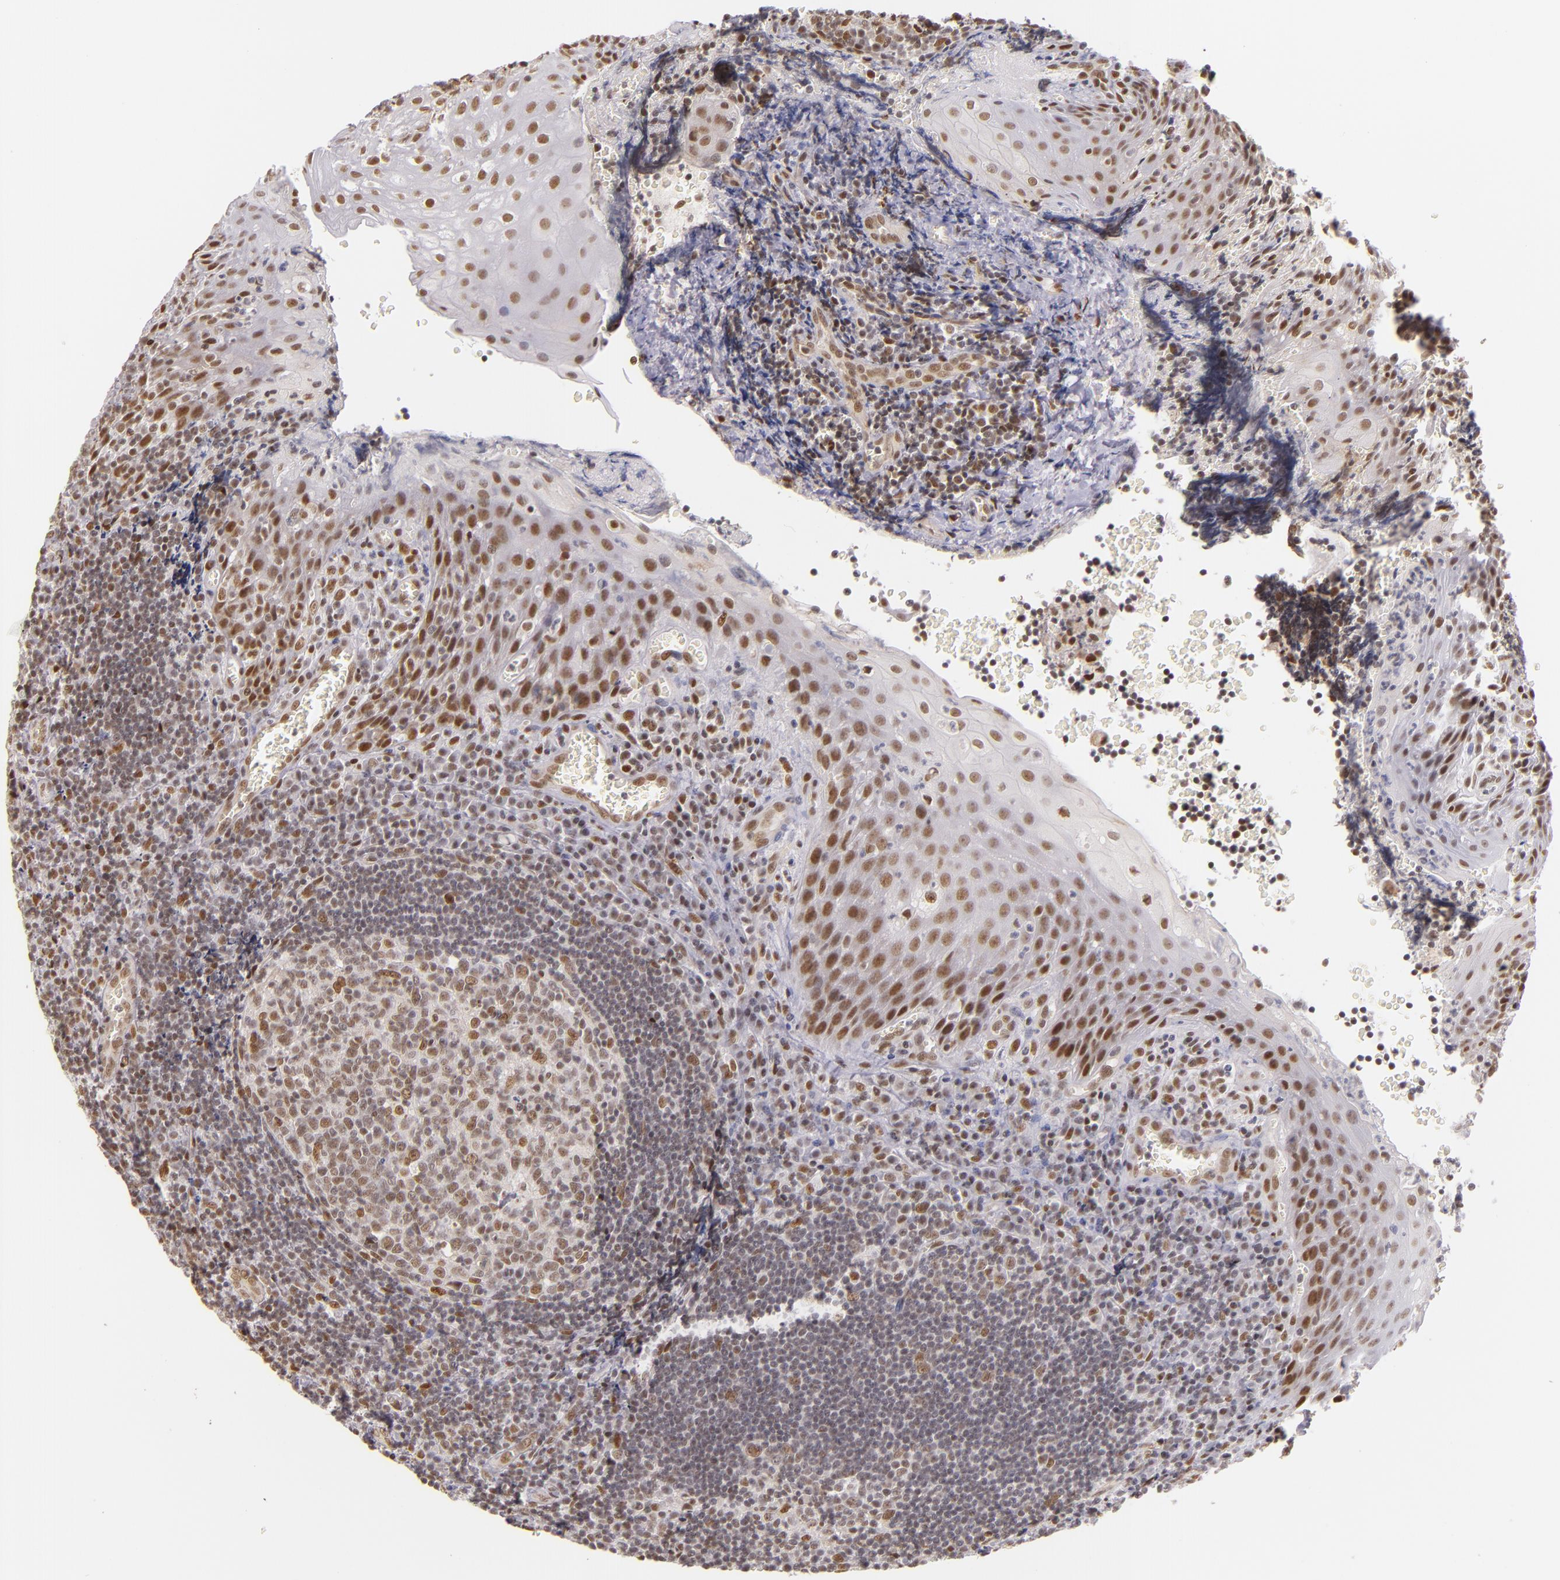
{"staining": {"intensity": "moderate", "quantity": ">75%", "location": "nuclear"}, "tissue": "tonsil", "cell_type": "Germinal center cells", "image_type": "normal", "snomed": [{"axis": "morphology", "description": "Normal tissue, NOS"}, {"axis": "topography", "description": "Tonsil"}], "caption": "Approximately >75% of germinal center cells in benign tonsil reveal moderate nuclear protein positivity as visualized by brown immunohistochemical staining.", "gene": "NCOR2", "patient": {"sex": "male", "age": 20}}